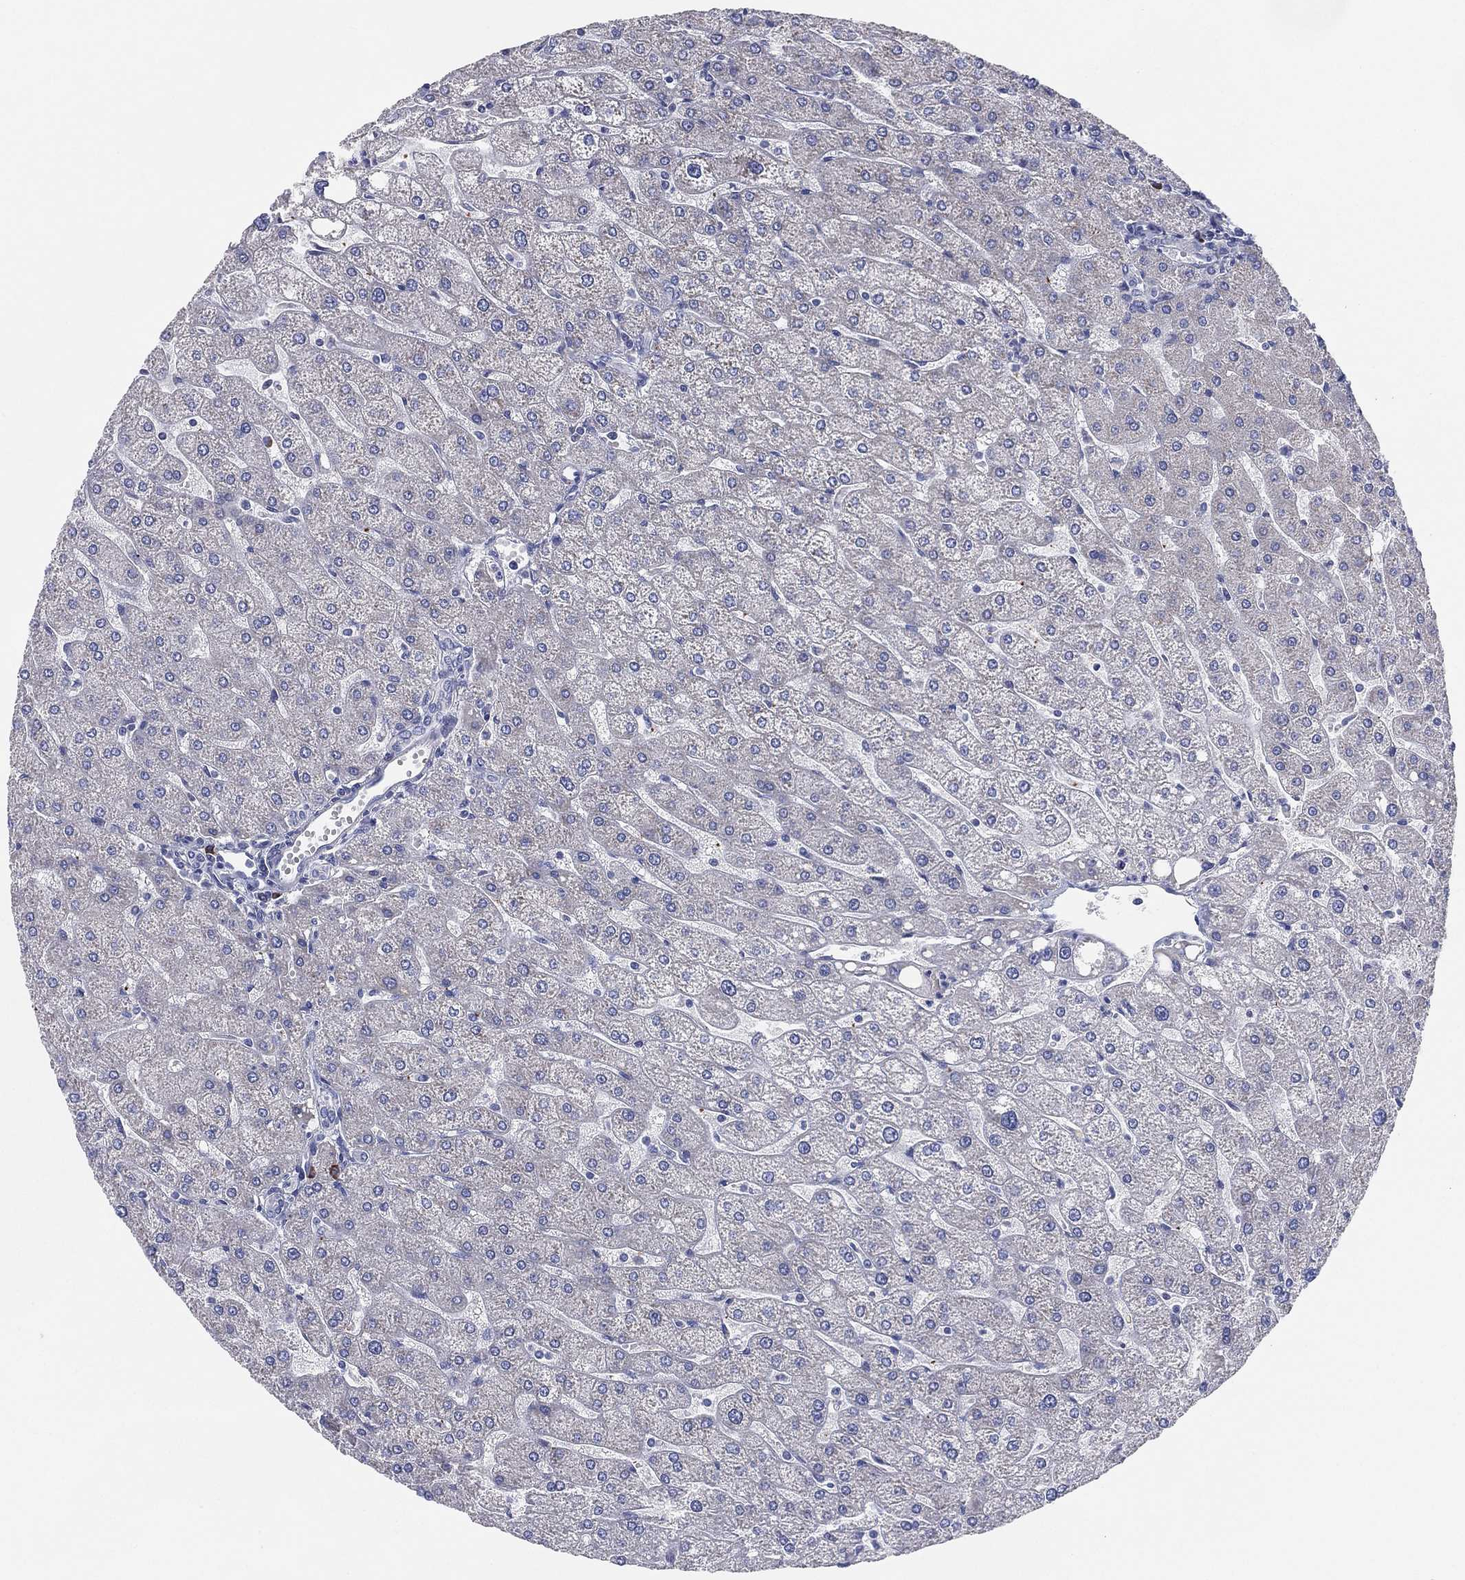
{"staining": {"intensity": "negative", "quantity": "none", "location": "none"}, "tissue": "liver", "cell_type": "Cholangiocytes", "image_type": "normal", "snomed": [{"axis": "morphology", "description": "Normal tissue, NOS"}, {"axis": "topography", "description": "Liver"}], "caption": "The IHC histopathology image has no significant expression in cholangiocytes of liver. (DAB immunohistochemistry with hematoxylin counter stain).", "gene": "TMEM40", "patient": {"sex": "male", "age": 67}}